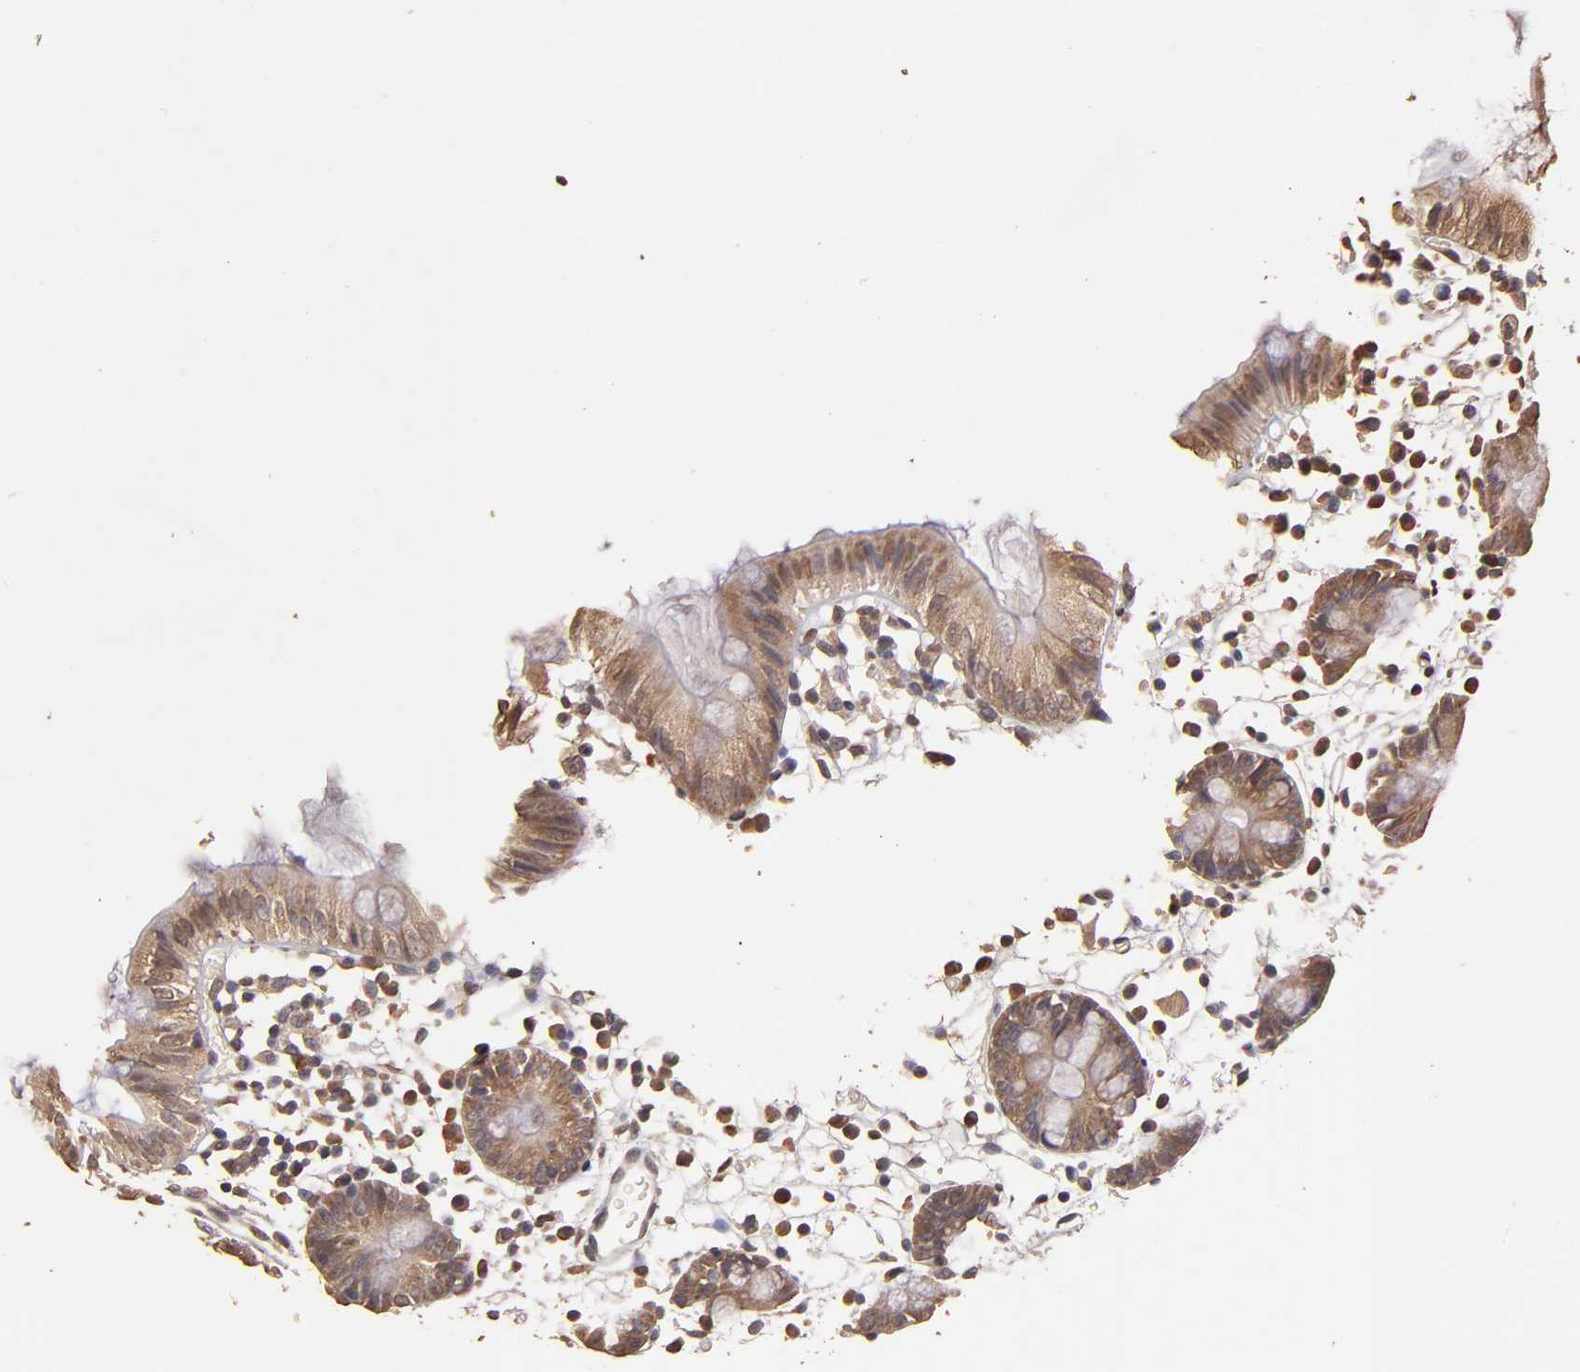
{"staining": {"intensity": "weak", "quantity": ">75%", "location": "cytoplasmic/membranous"}, "tissue": "colon", "cell_type": "Endothelial cells", "image_type": "normal", "snomed": [{"axis": "morphology", "description": "Normal tissue, NOS"}, {"axis": "topography", "description": "Colon"}], "caption": "Immunohistochemical staining of benign colon reveals low levels of weak cytoplasmic/membranous positivity in about >75% of endothelial cells.", "gene": "OPHN1", "patient": {"sex": "male", "age": 14}}